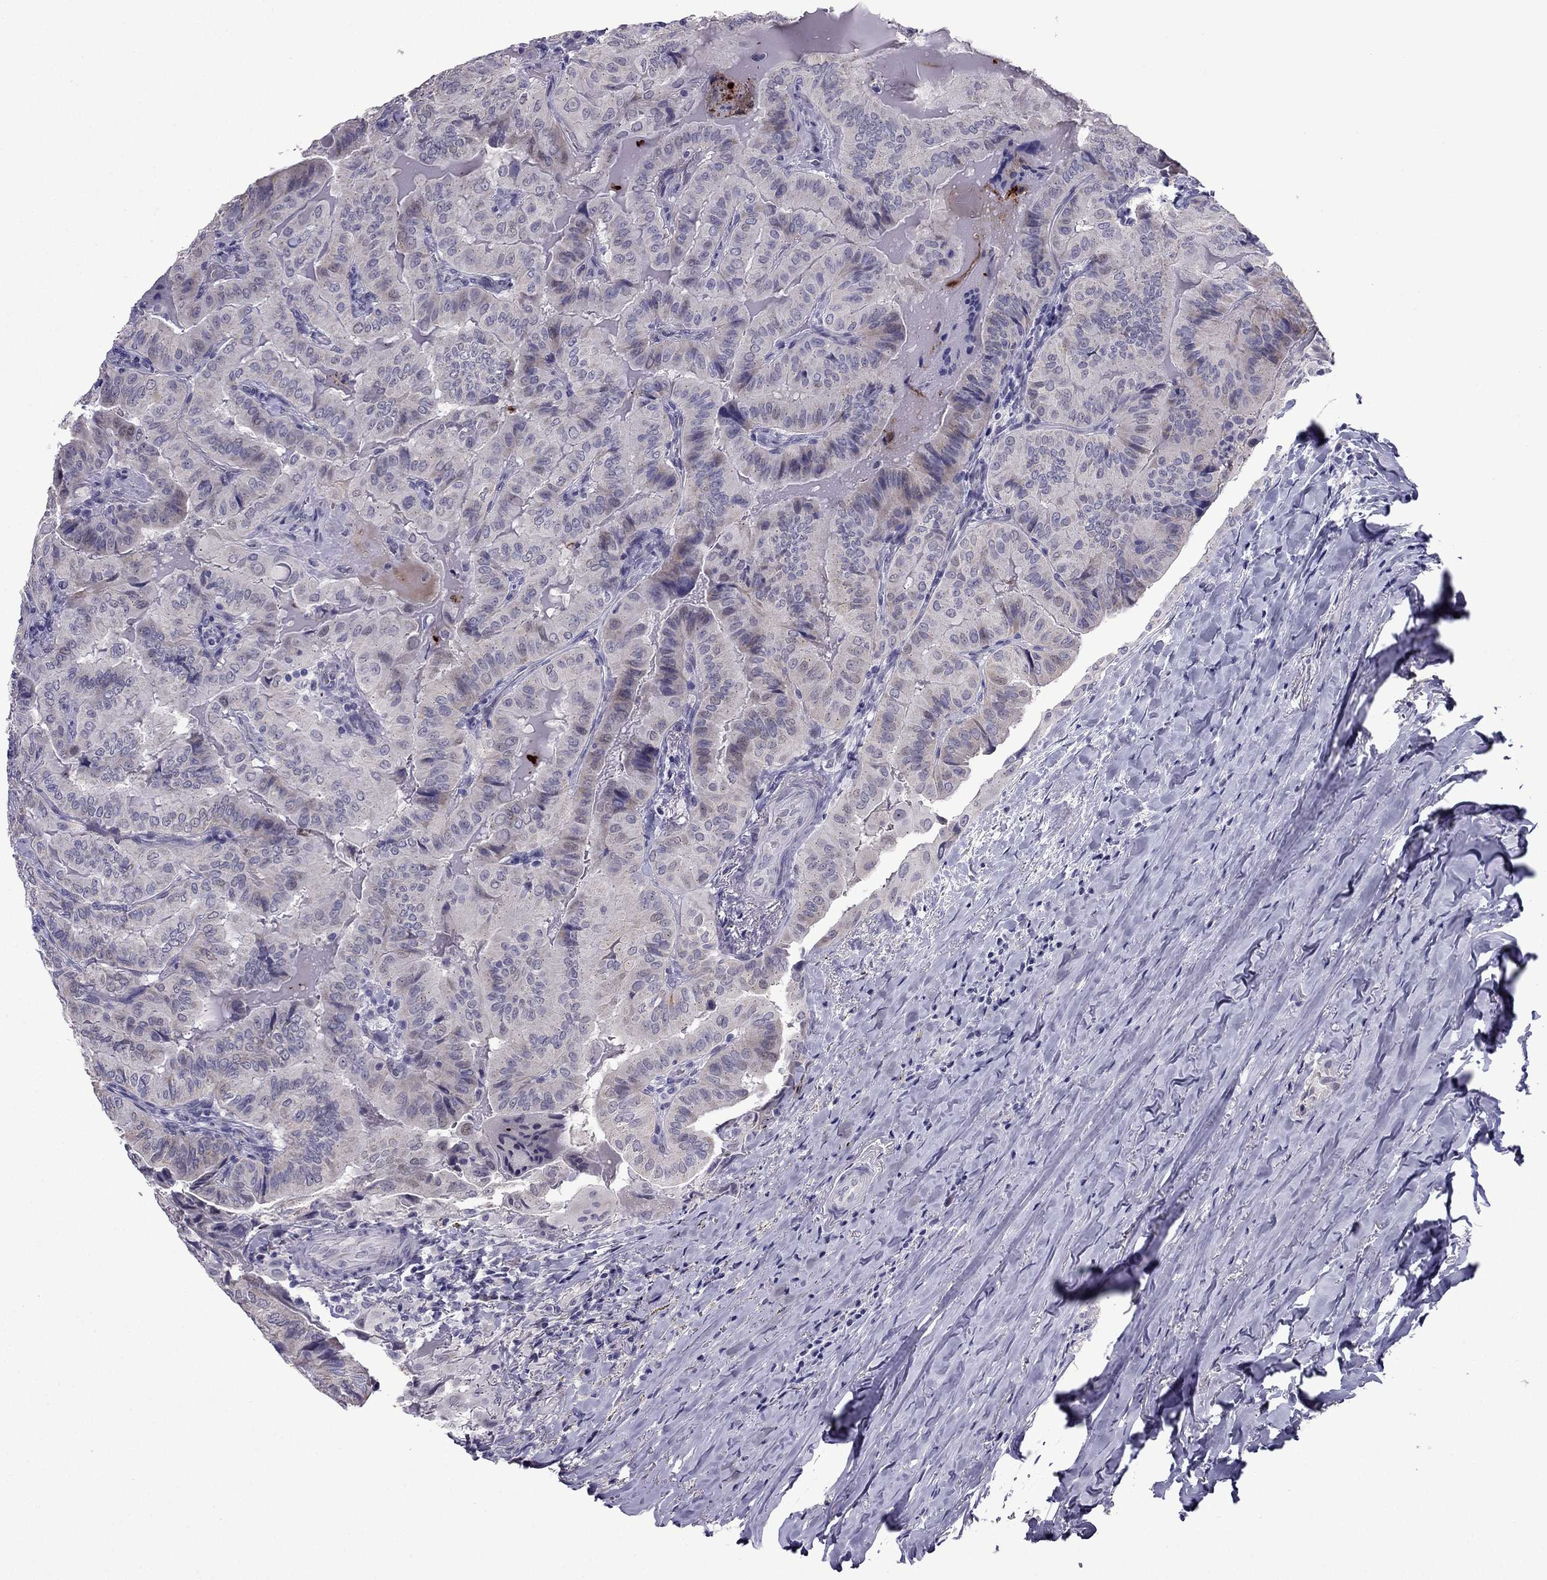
{"staining": {"intensity": "negative", "quantity": "none", "location": "none"}, "tissue": "thyroid cancer", "cell_type": "Tumor cells", "image_type": "cancer", "snomed": [{"axis": "morphology", "description": "Papillary adenocarcinoma, NOS"}, {"axis": "topography", "description": "Thyroid gland"}], "caption": "Immunohistochemical staining of human thyroid papillary adenocarcinoma displays no significant positivity in tumor cells.", "gene": "MYBPH", "patient": {"sex": "female", "age": 68}}